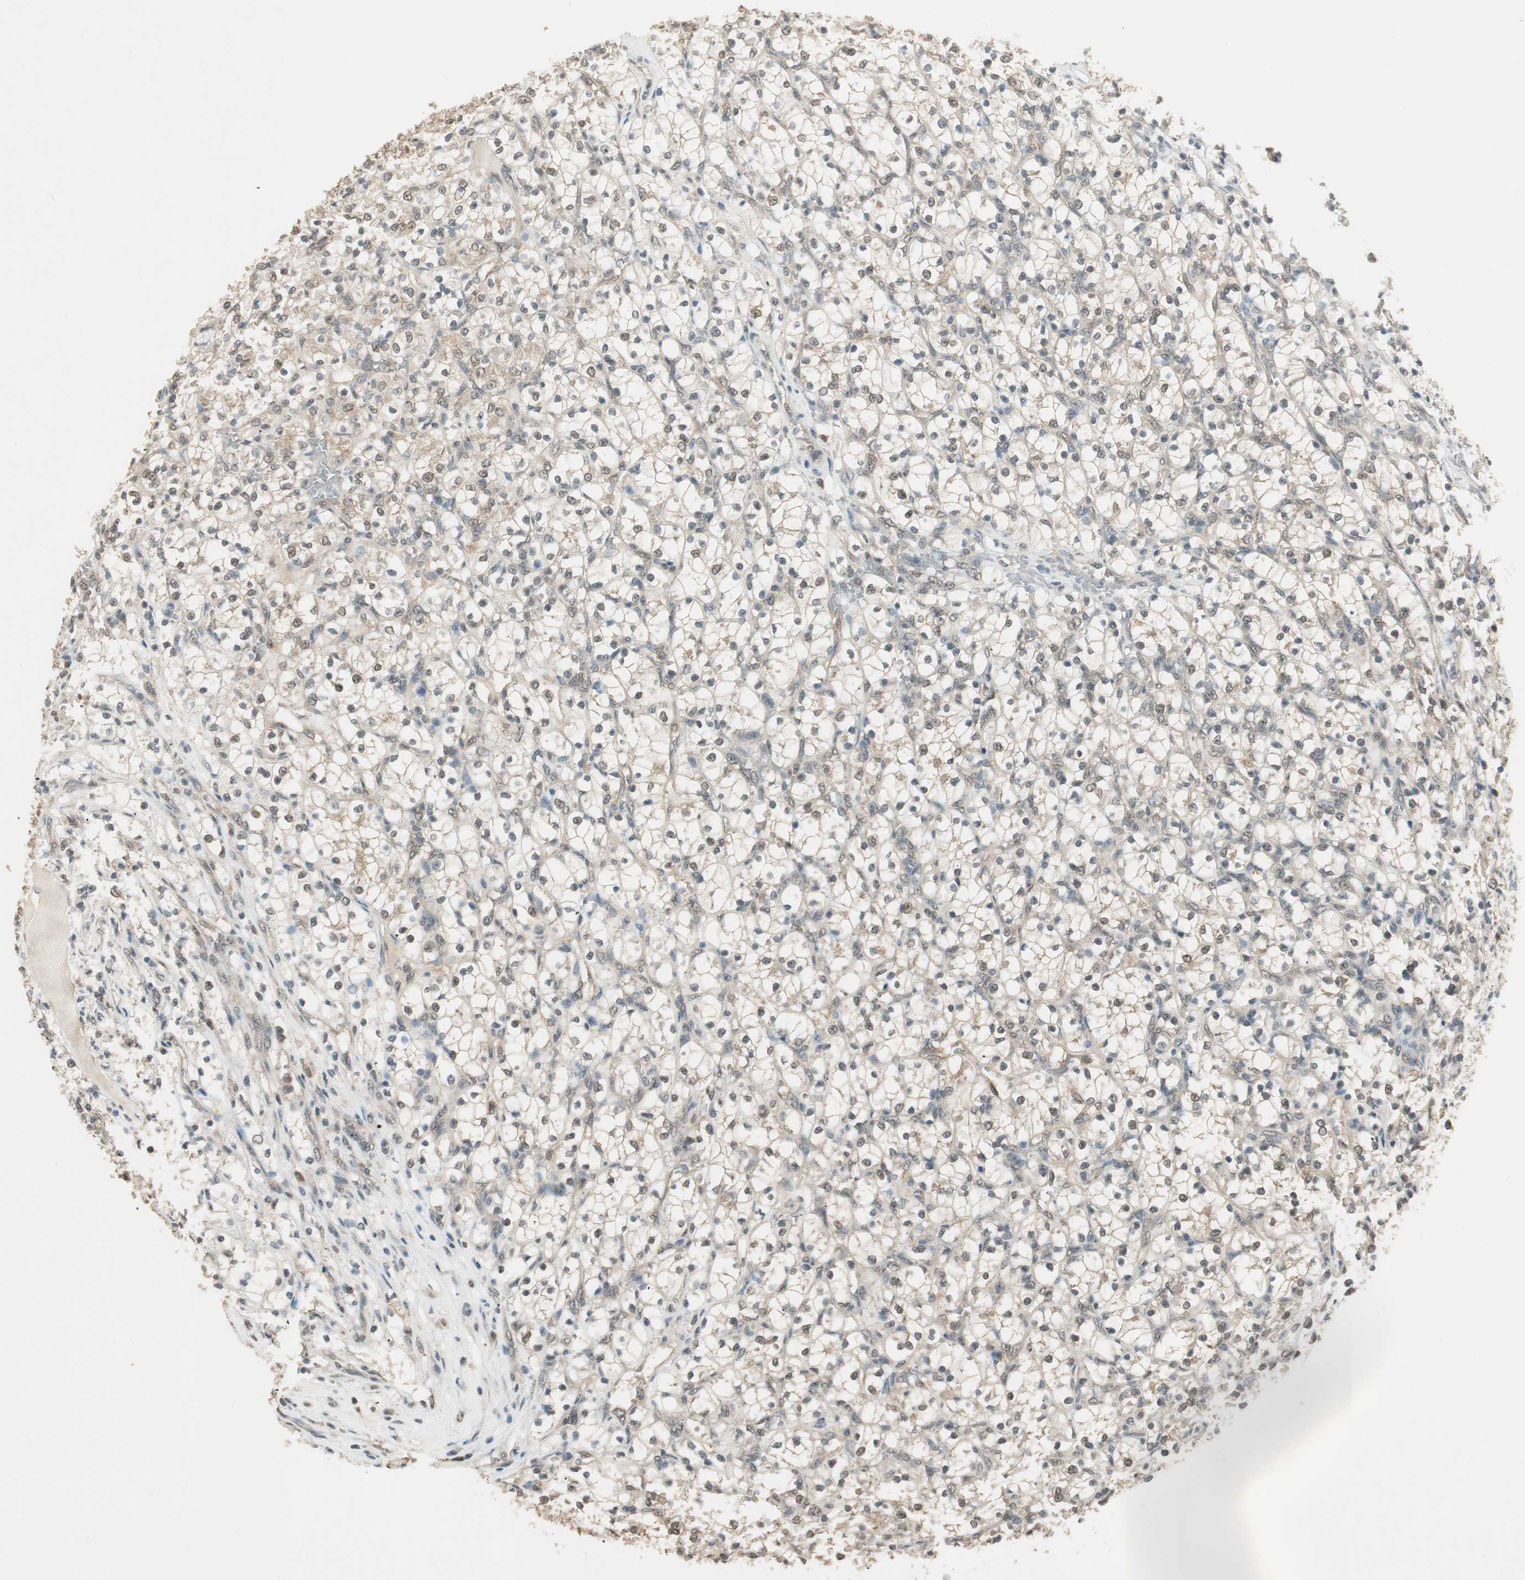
{"staining": {"intensity": "weak", "quantity": "25%-75%", "location": "cytoplasmic/membranous"}, "tissue": "renal cancer", "cell_type": "Tumor cells", "image_type": "cancer", "snomed": [{"axis": "morphology", "description": "Adenocarcinoma, NOS"}, {"axis": "topography", "description": "Kidney"}], "caption": "DAB (3,3'-diaminobenzidine) immunohistochemical staining of renal cancer (adenocarcinoma) reveals weak cytoplasmic/membranous protein expression in approximately 25%-75% of tumor cells. The protein is shown in brown color, while the nuclei are stained blue.", "gene": "USP5", "patient": {"sex": "female", "age": 69}}